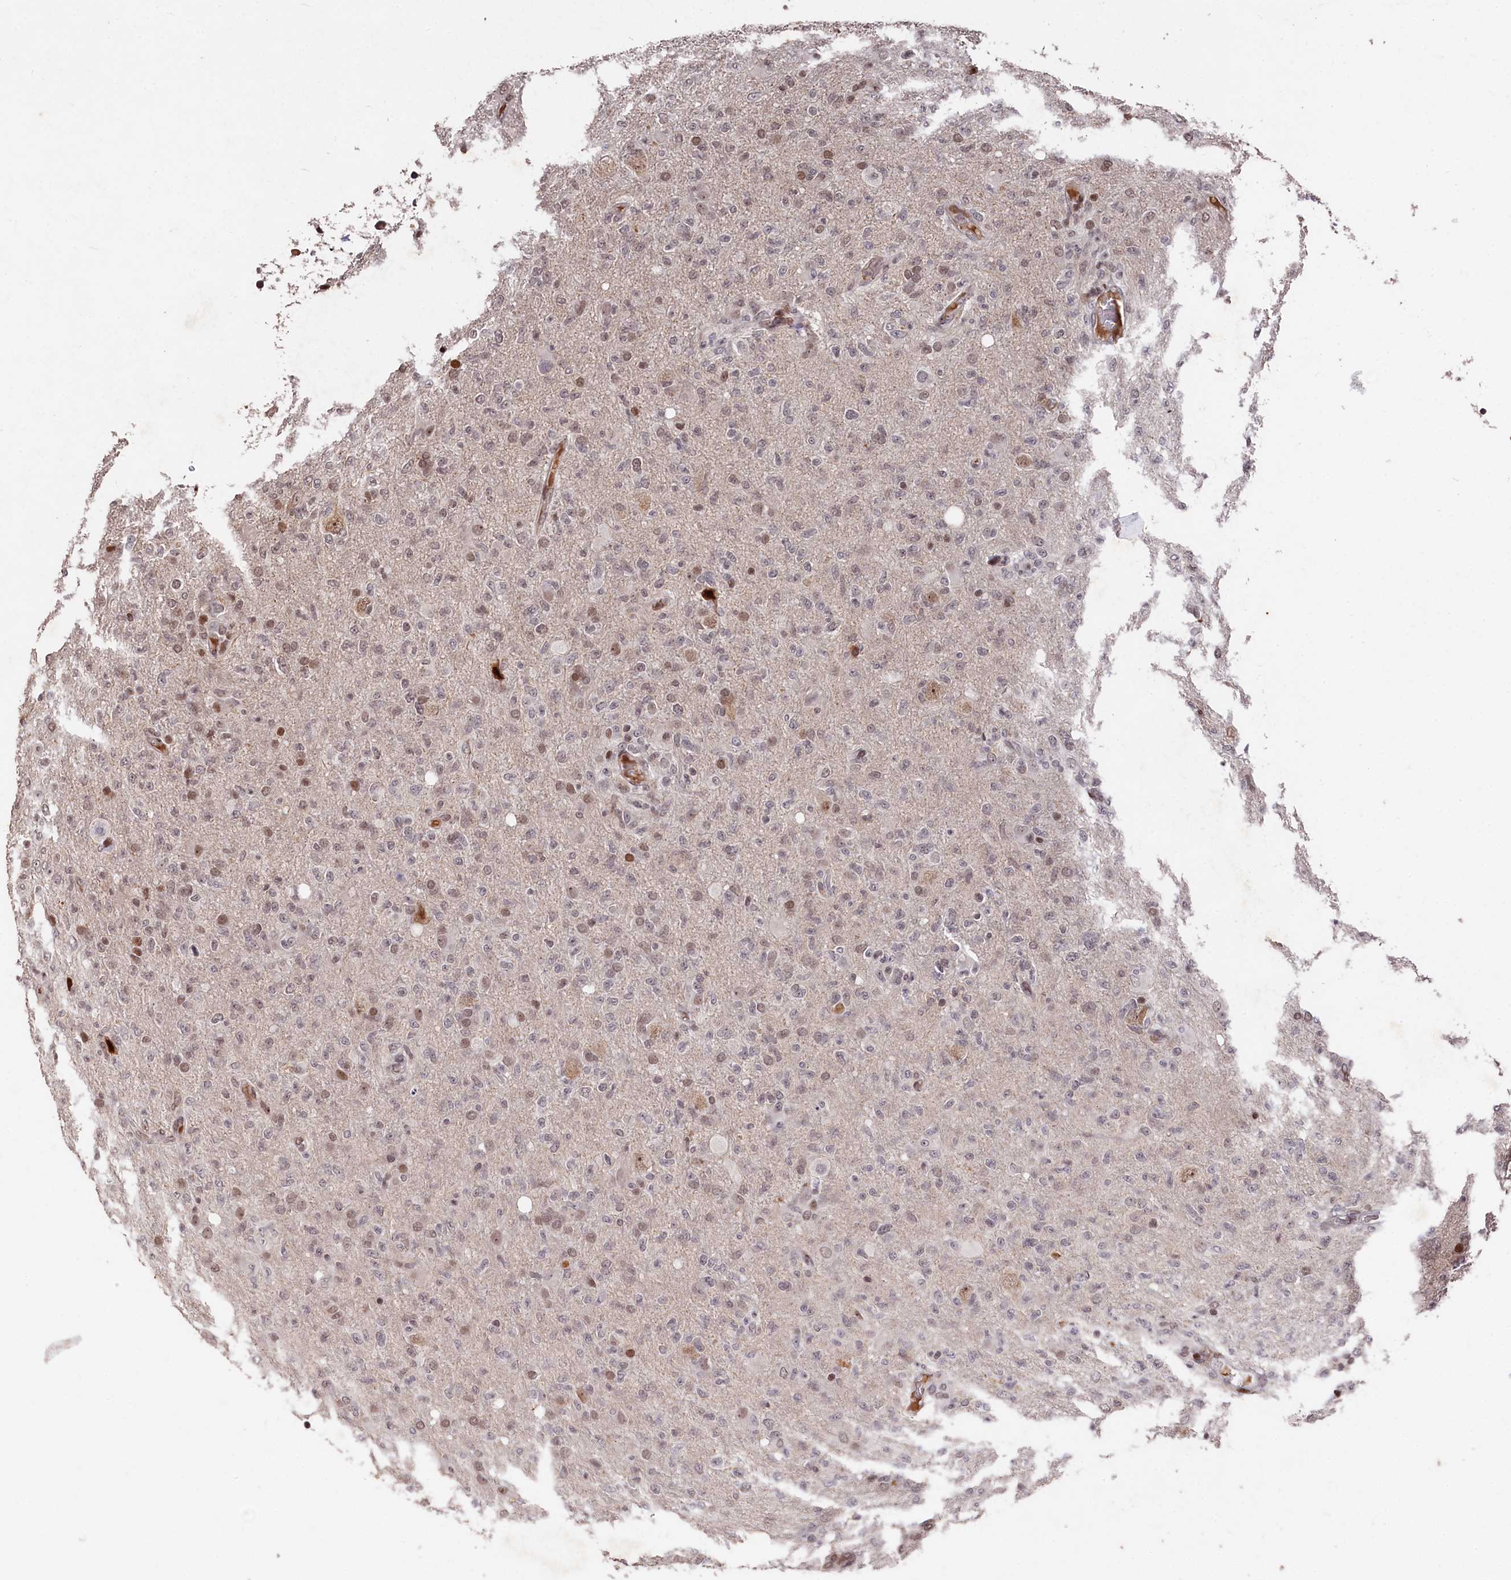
{"staining": {"intensity": "moderate", "quantity": "<25%", "location": "nuclear"}, "tissue": "glioma", "cell_type": "Tumor cells", "image_type": "cancer", "snomed": [{"axis": "morphology", "description": "Glioma, malignant, High grade"}, {"axis": "topography", "description": "Brain"}], "caption": "This image shows immunohistochemistry staining of human glioma, with low moderate nuclear staining in approximately <25% of tumor cells.", "gene": "MCF2L2", "patient": {"sex": "female", "age": 57}}